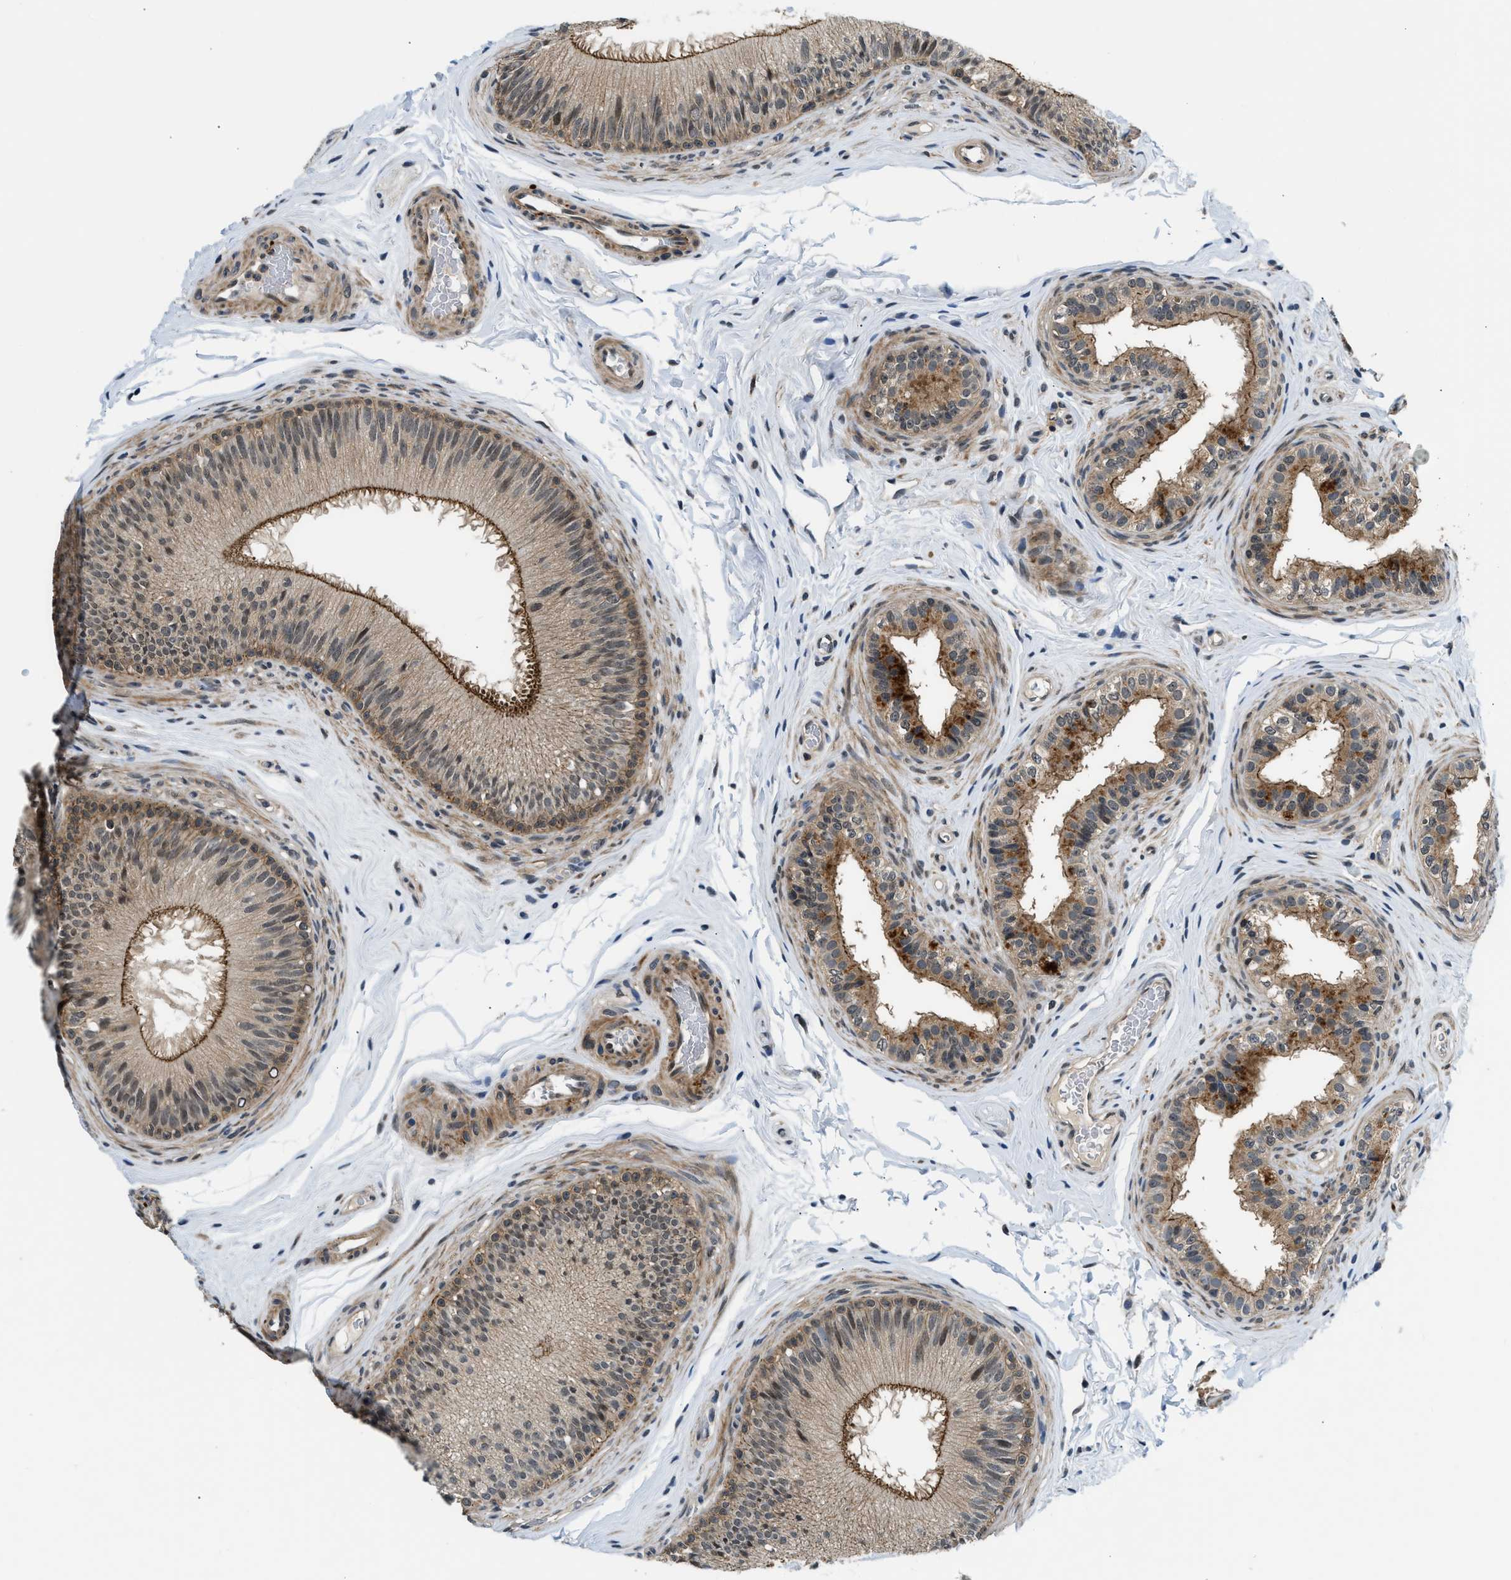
{"staining": {"intensity": "moderate", "quantity": ">75%", "location": "cytoplasmic/membranous,nuclear"}, "tissue": "epididymis", "cell_type": "Glandular cells", "image_type": "normal", "snomed": [{"axis": "morphology", "description": "Normal tissue, NOS"}, {"axis": "topography", "description": "Testis"}, {"axis": "topography", "description": "Epididymis"}], "caption": "Human epididymis stained for a protein (brown) shows moderate cytoplasmic/membranous,nuclear positive expression in about >75% of glandular cells.", "gene": "MTMR1", "patient": {"sex": "male", "age": 36}}